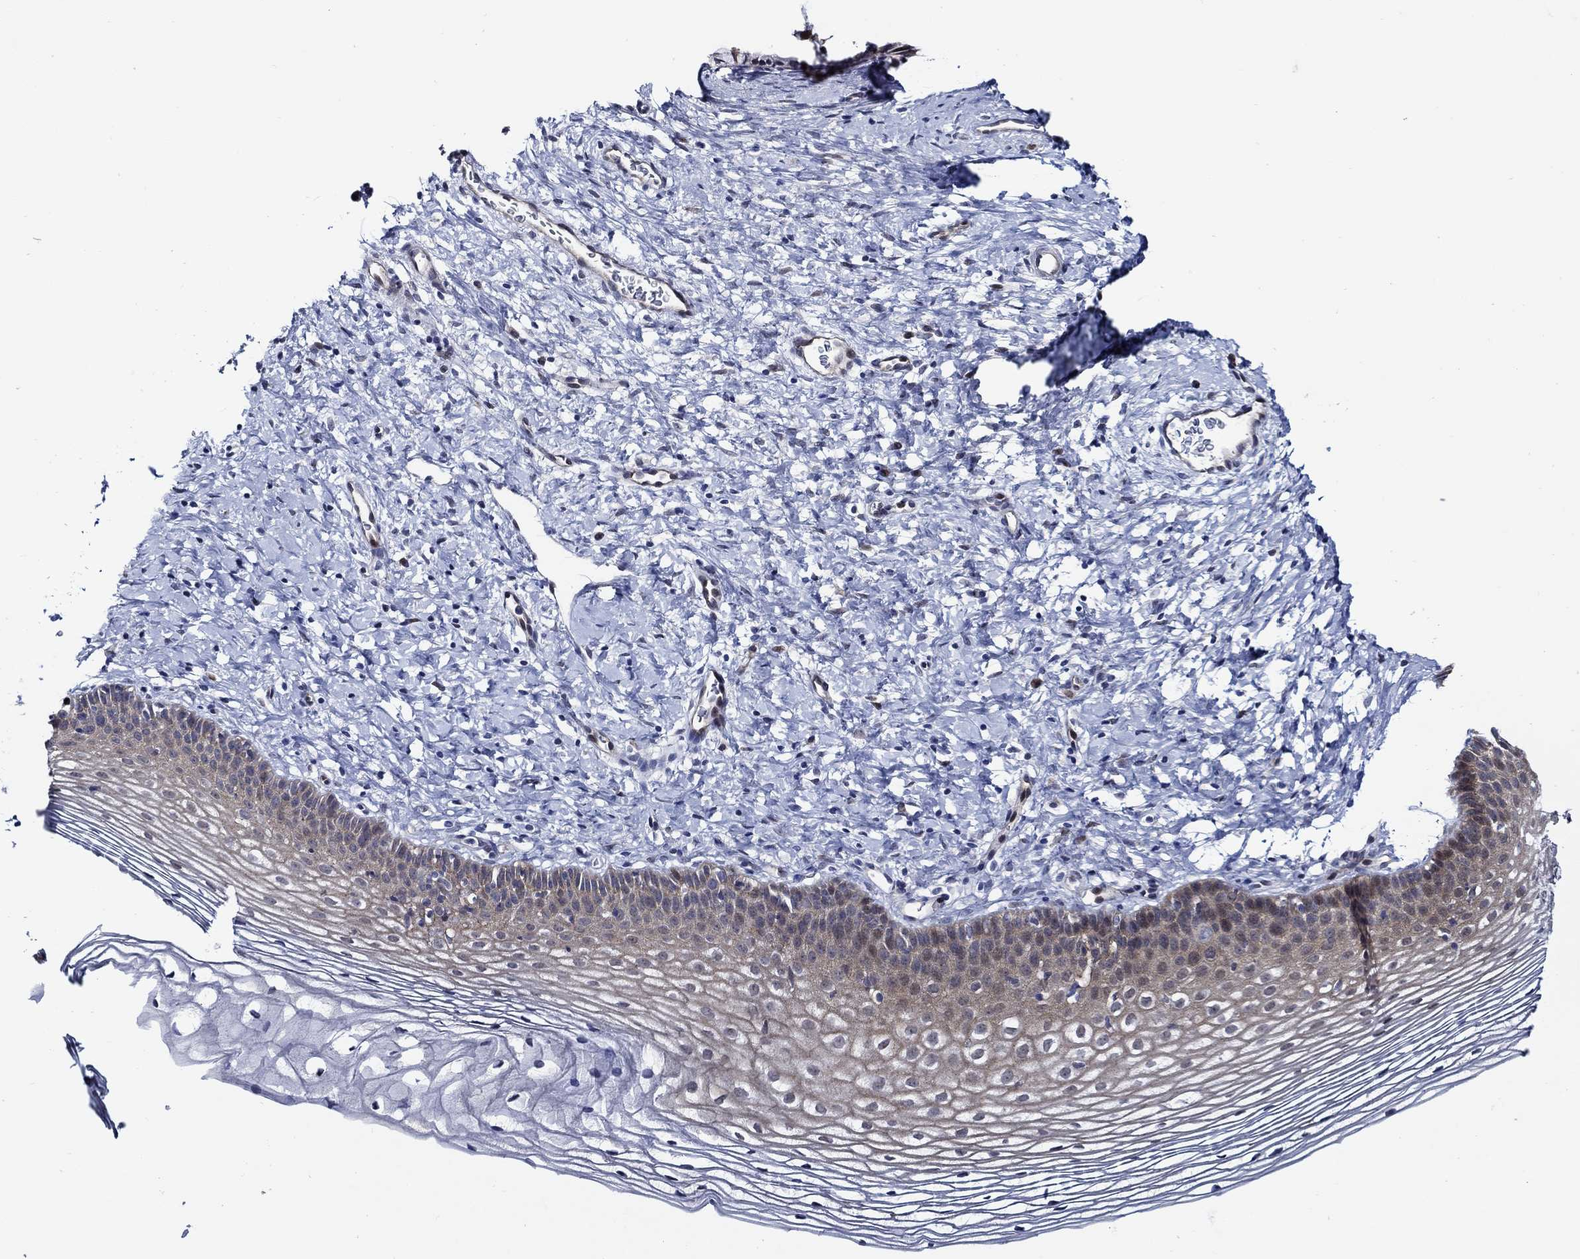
{"staining": {"intensity": "negative", "quantity": "none", "location": "none"}, "tissue": "cervix", "cell_type": "Glandular cells", "image_type": "normal", "snomed": [{"axis": "morphology", "description": "Normal tissue, NOS"}, {"axis": "topography", "description": "Cervix"}], "caption": "An immunohistochemistry (IHC) photomicrograph of benign cervix is shown. There is no staining in glandular cells of cervix. (DAB (3,3'-diaminobenzidine) immunohistochemistry (IHC), high magnification).", "gene": "C8orf48", "patient": {"sex": "female", "age": 39}}